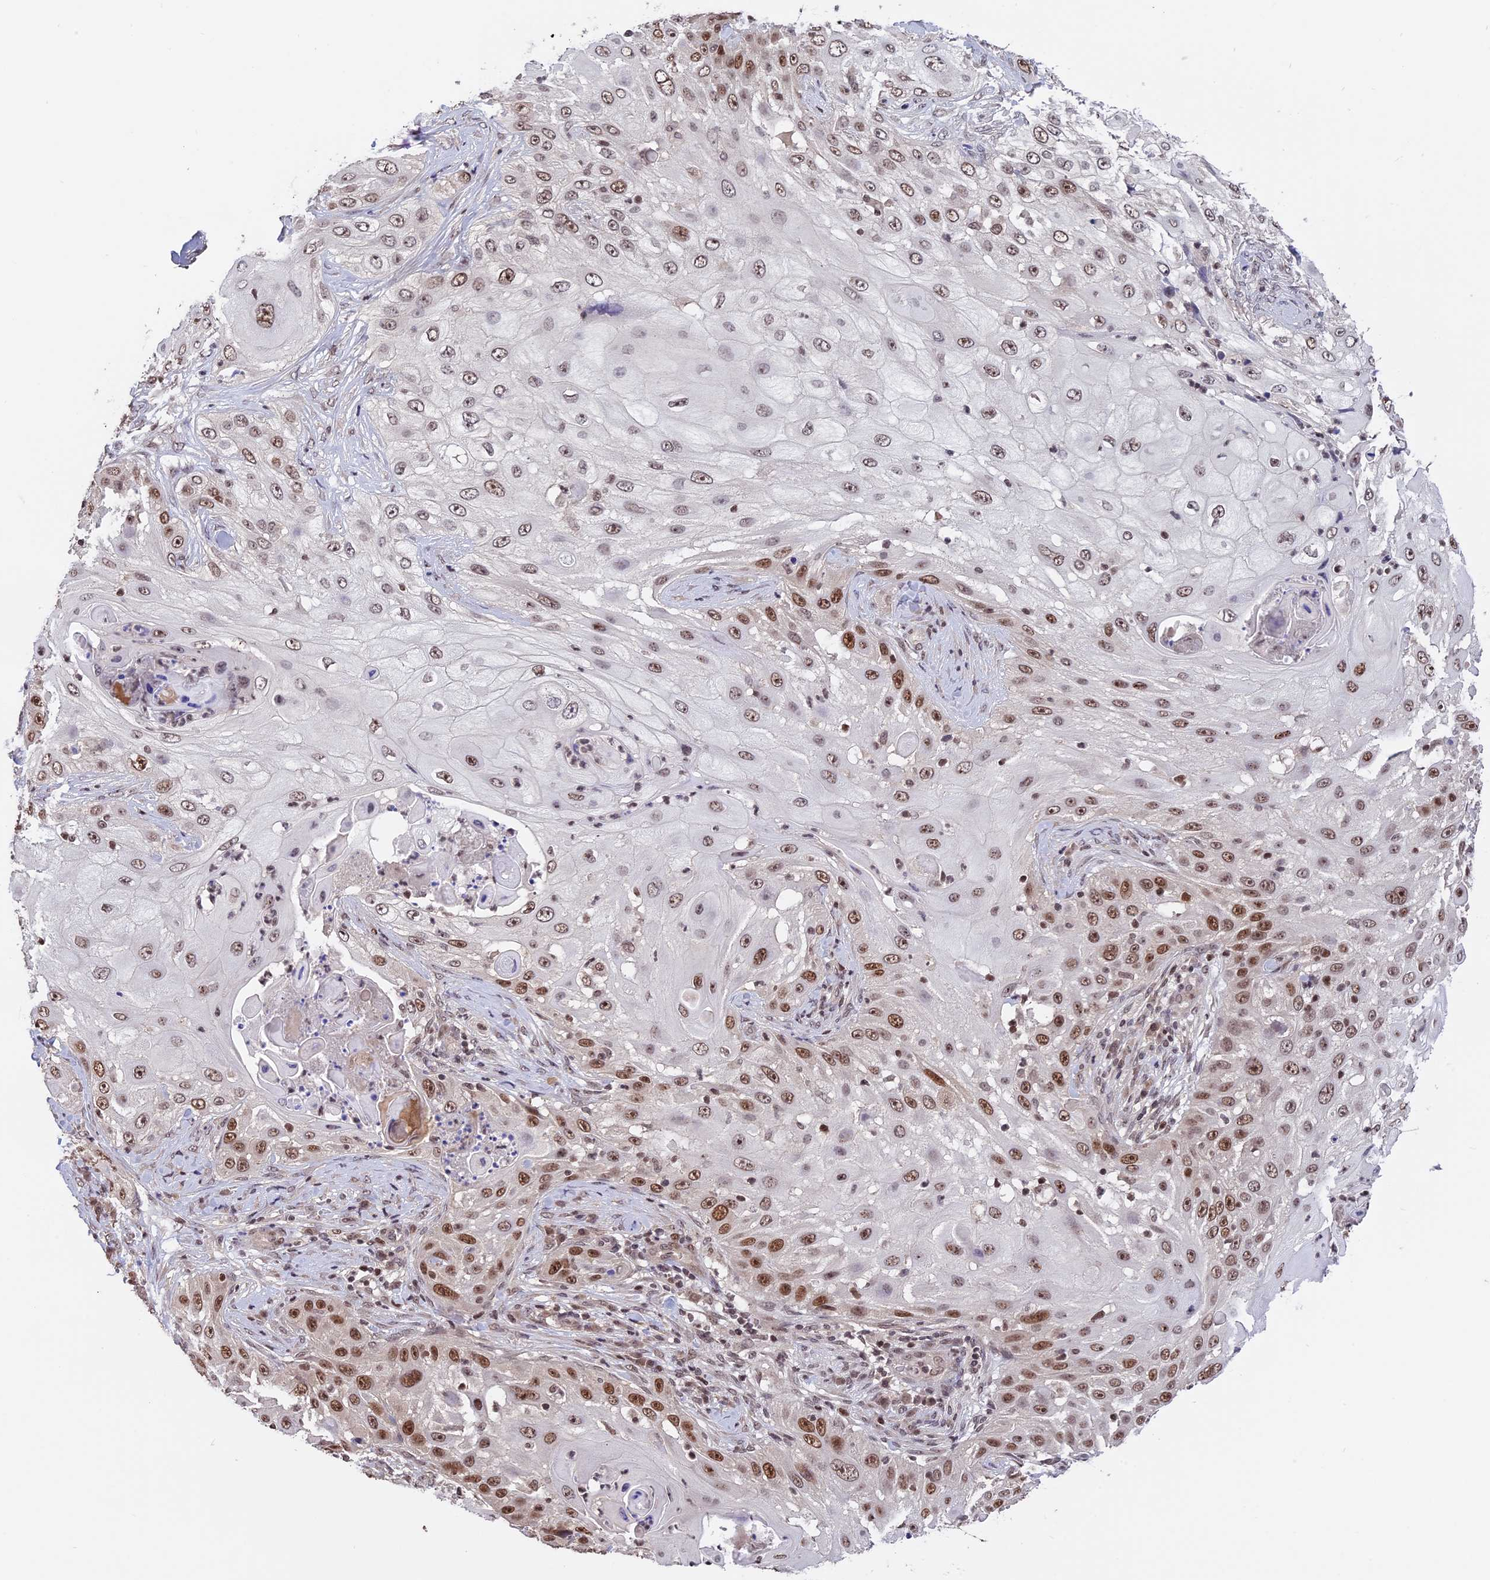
{"staining": {"intensity": "moderate", "quantity": ">75%", "location": "nuclear"}, "tissue": "skin cancer", "cell_type": "Tumor cells", "image_type": "cancer", "snomed": [{"axis": "morphology", "description": "Squamous cell carcinoma, NOS"}, {"axis": "topography", "description": "Skin"}], "caption": "This is a histology image of IHC staining of skin squamous cell carcinoma, which shows moderate positivity in the nuclear of tumor cells.", "gene": "RFC5", "patient": {"sex": "female", "age": 44}}